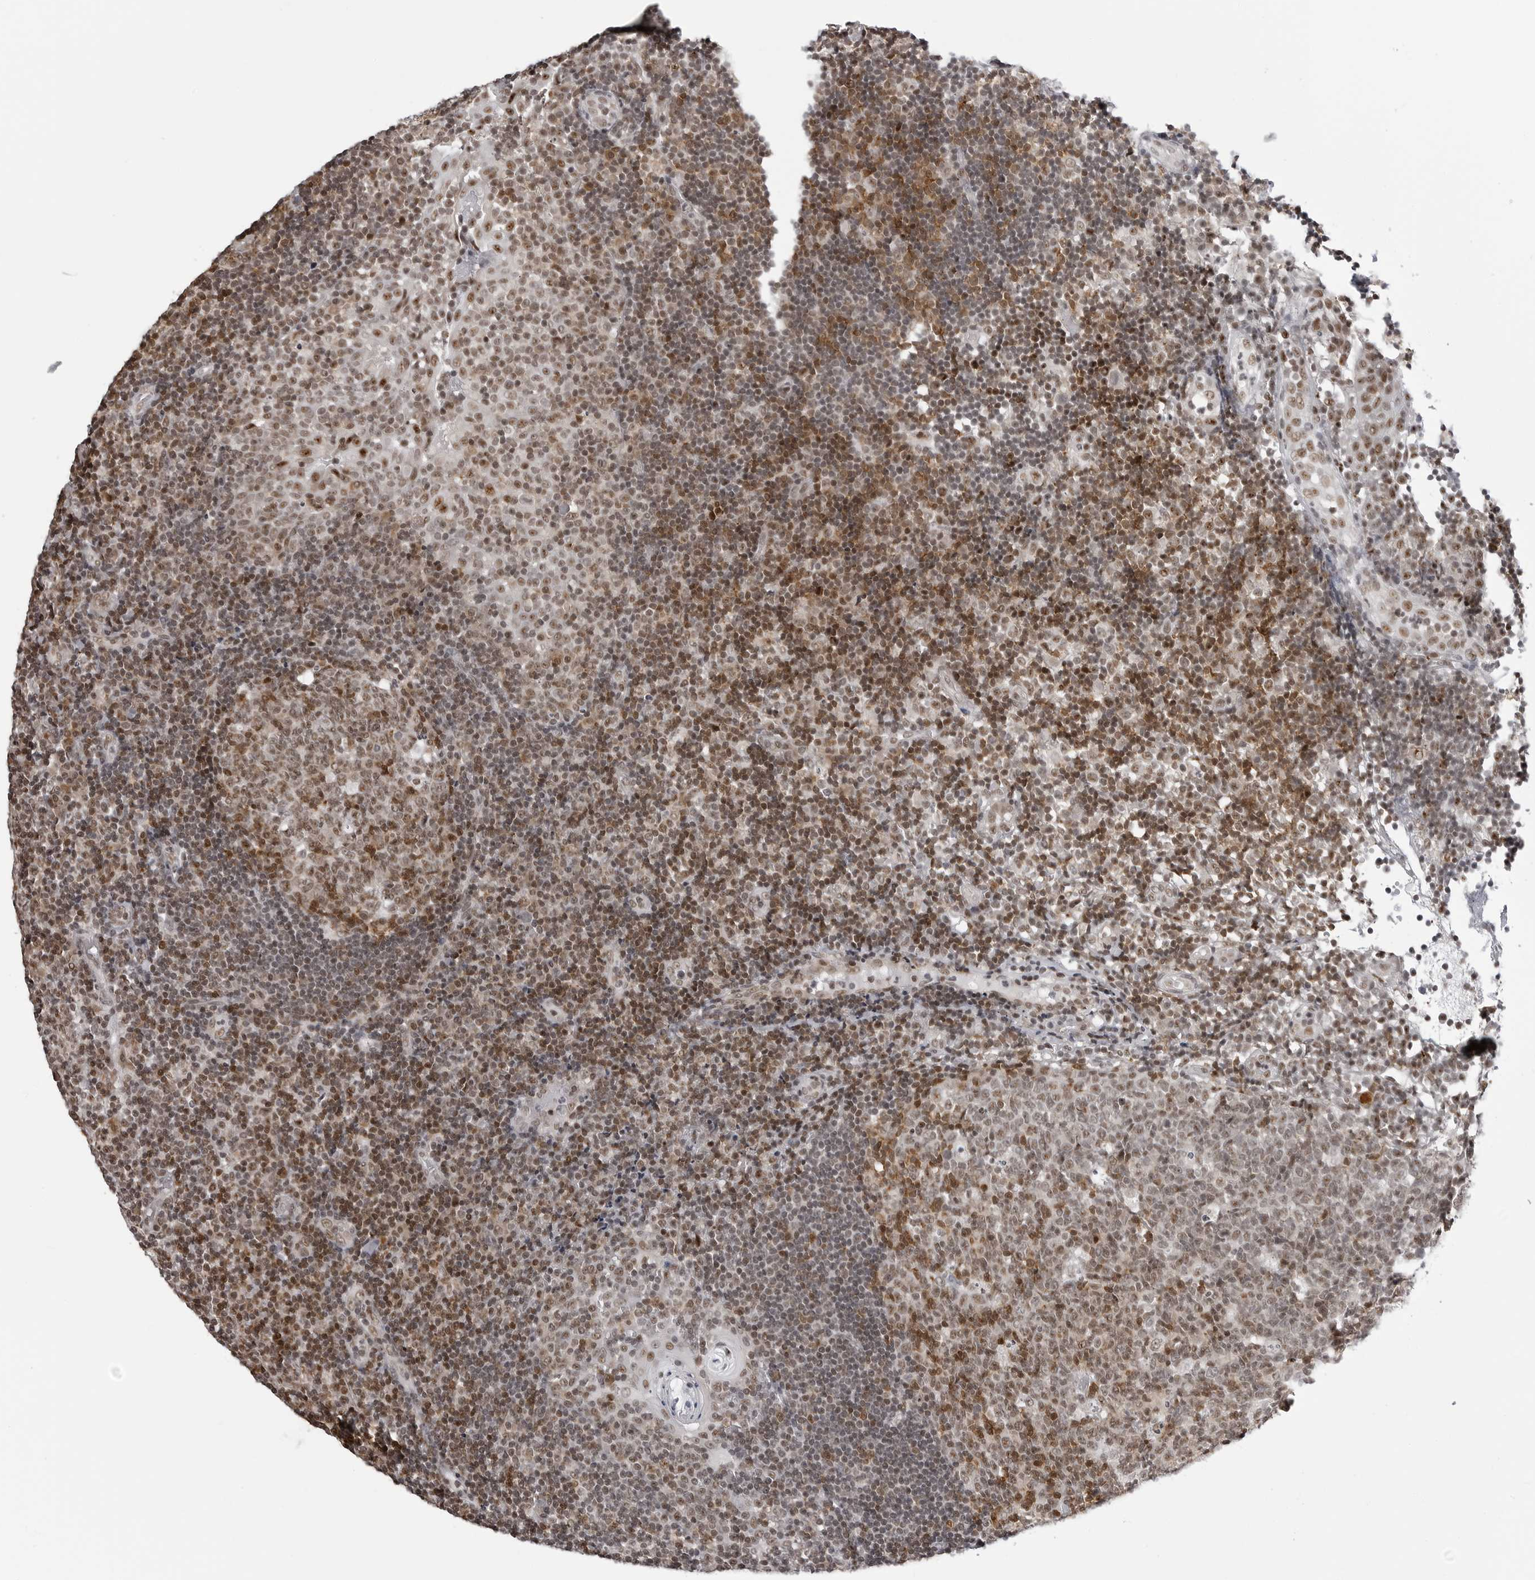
{"staining": {"intensity": "moderate", "quantity": ">75%", "location": "cytoplasmic/membranous,nuclear"}, "tissue": "tonsil", "cell_type": "Germinal center cells", "image_type": "normal", "snomed": [{"axis": "morphology", "description": "Normal tissue, NOS"}, {"axis": "topography", "description": "Tonsil"}], "caption": "Immunohistochemistry photomicrograph of benign tonsil stained for a protein (brown), which demonstrates medium levels of moderate cytoplasmic/membranous,nuclear staining in about >75% of germinal center cells.", "gene": "WRAP53", "patient": {"sex": "female", "age": 40}}